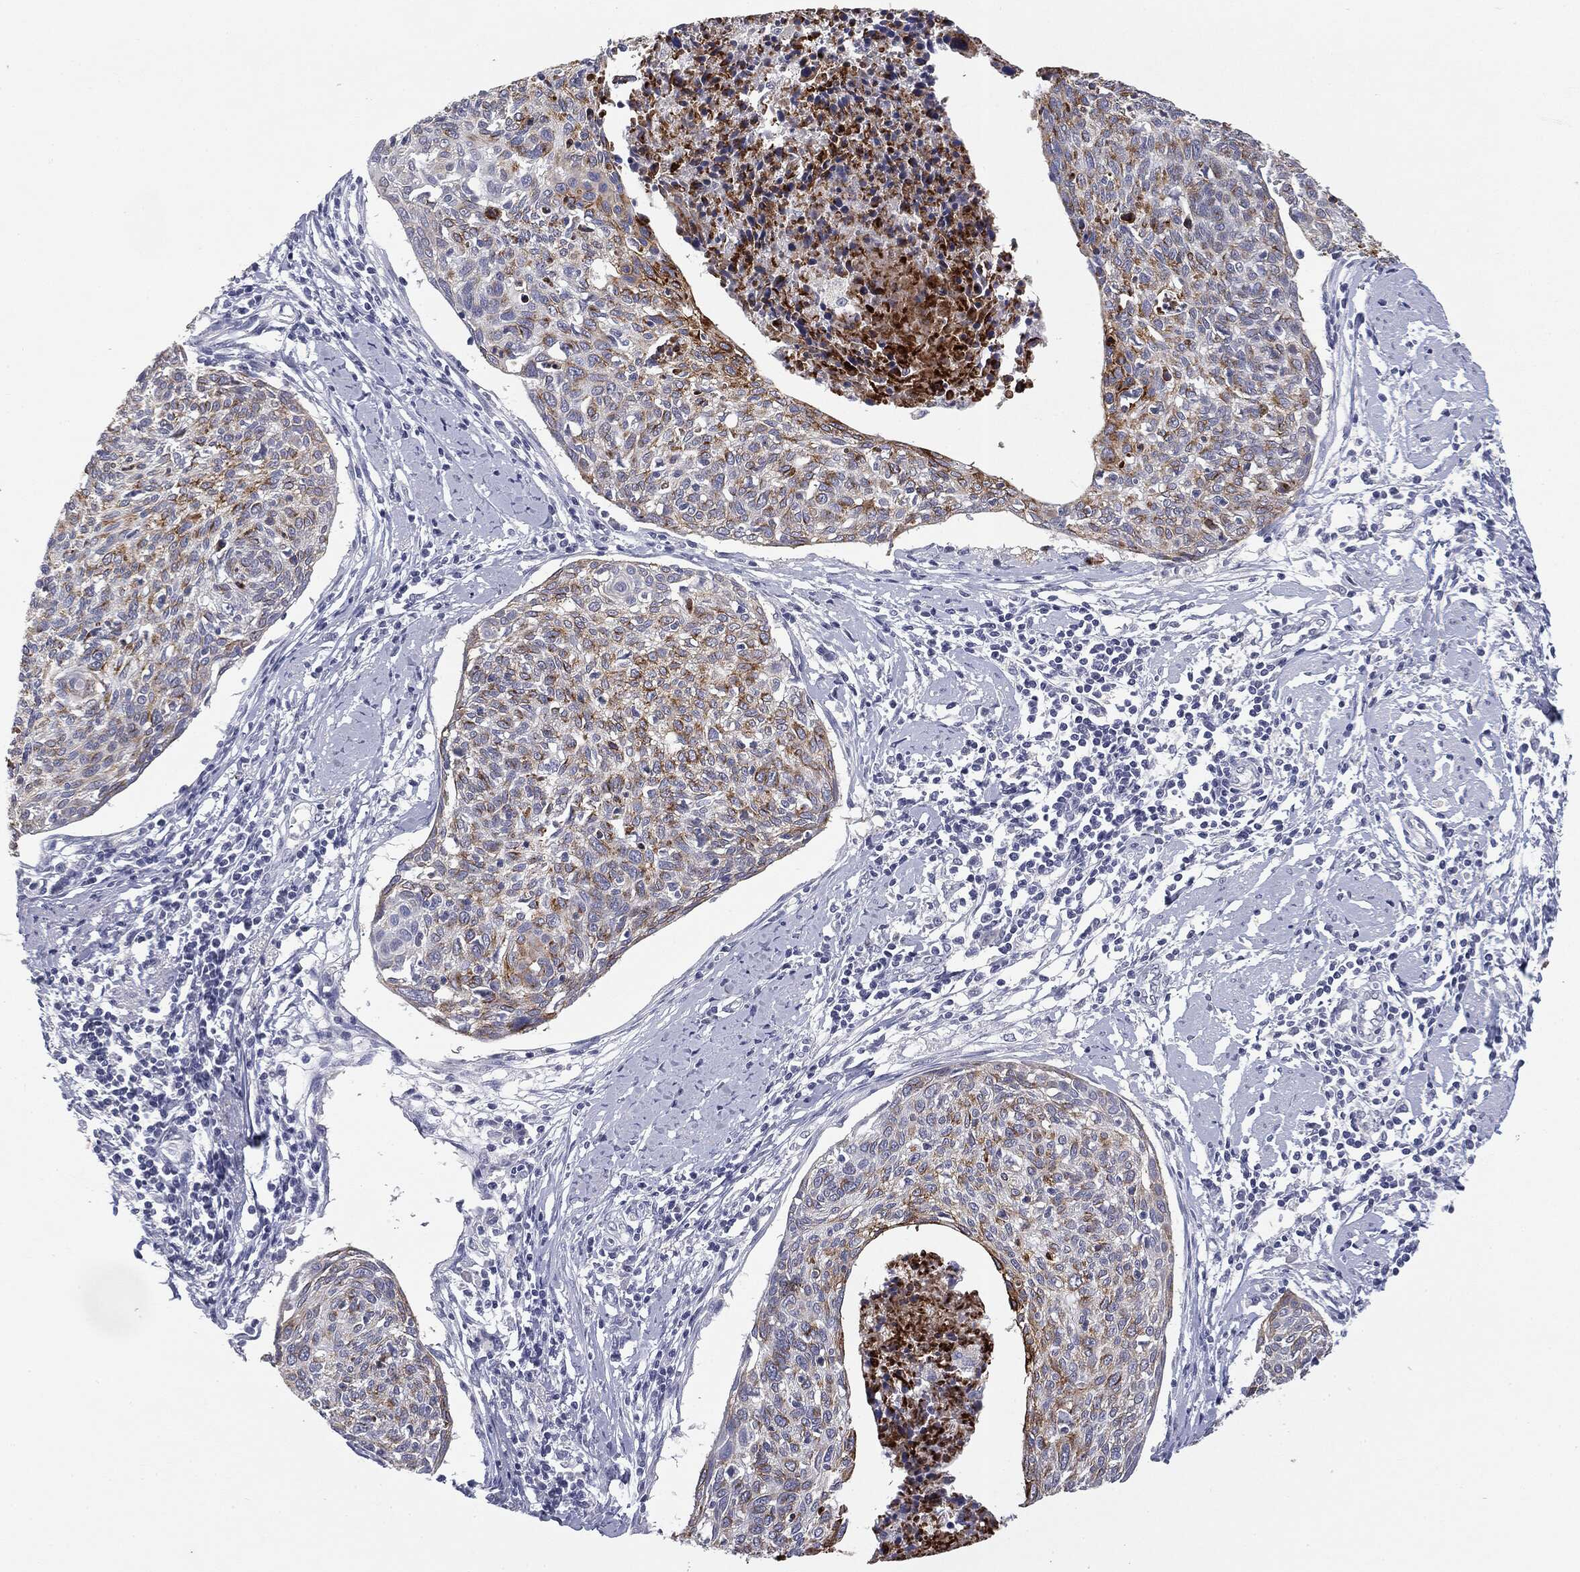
{"staining": {"intensity": "moderate", "quantity": "<25%", "location": "cytoplasmic/membranous"}, "tissue": "cervical cancer", "cell_type": "Tumor cells", "image_type": "cancer", "snomed": [{"axis": "morphology", "description": "Squamous cell carcinoma, NOS"}, {"axis": "topography", "description": "Cervix"}], "caption": "A high-resolution micrograph shows immunohistochemistry staining of cervical cancer, which displays moderate cytoplasmic/membranous positivity in approximately <25% of tumor cells.", "gene": "MUC1", "patient": {"sex": "female", "age": 49}}